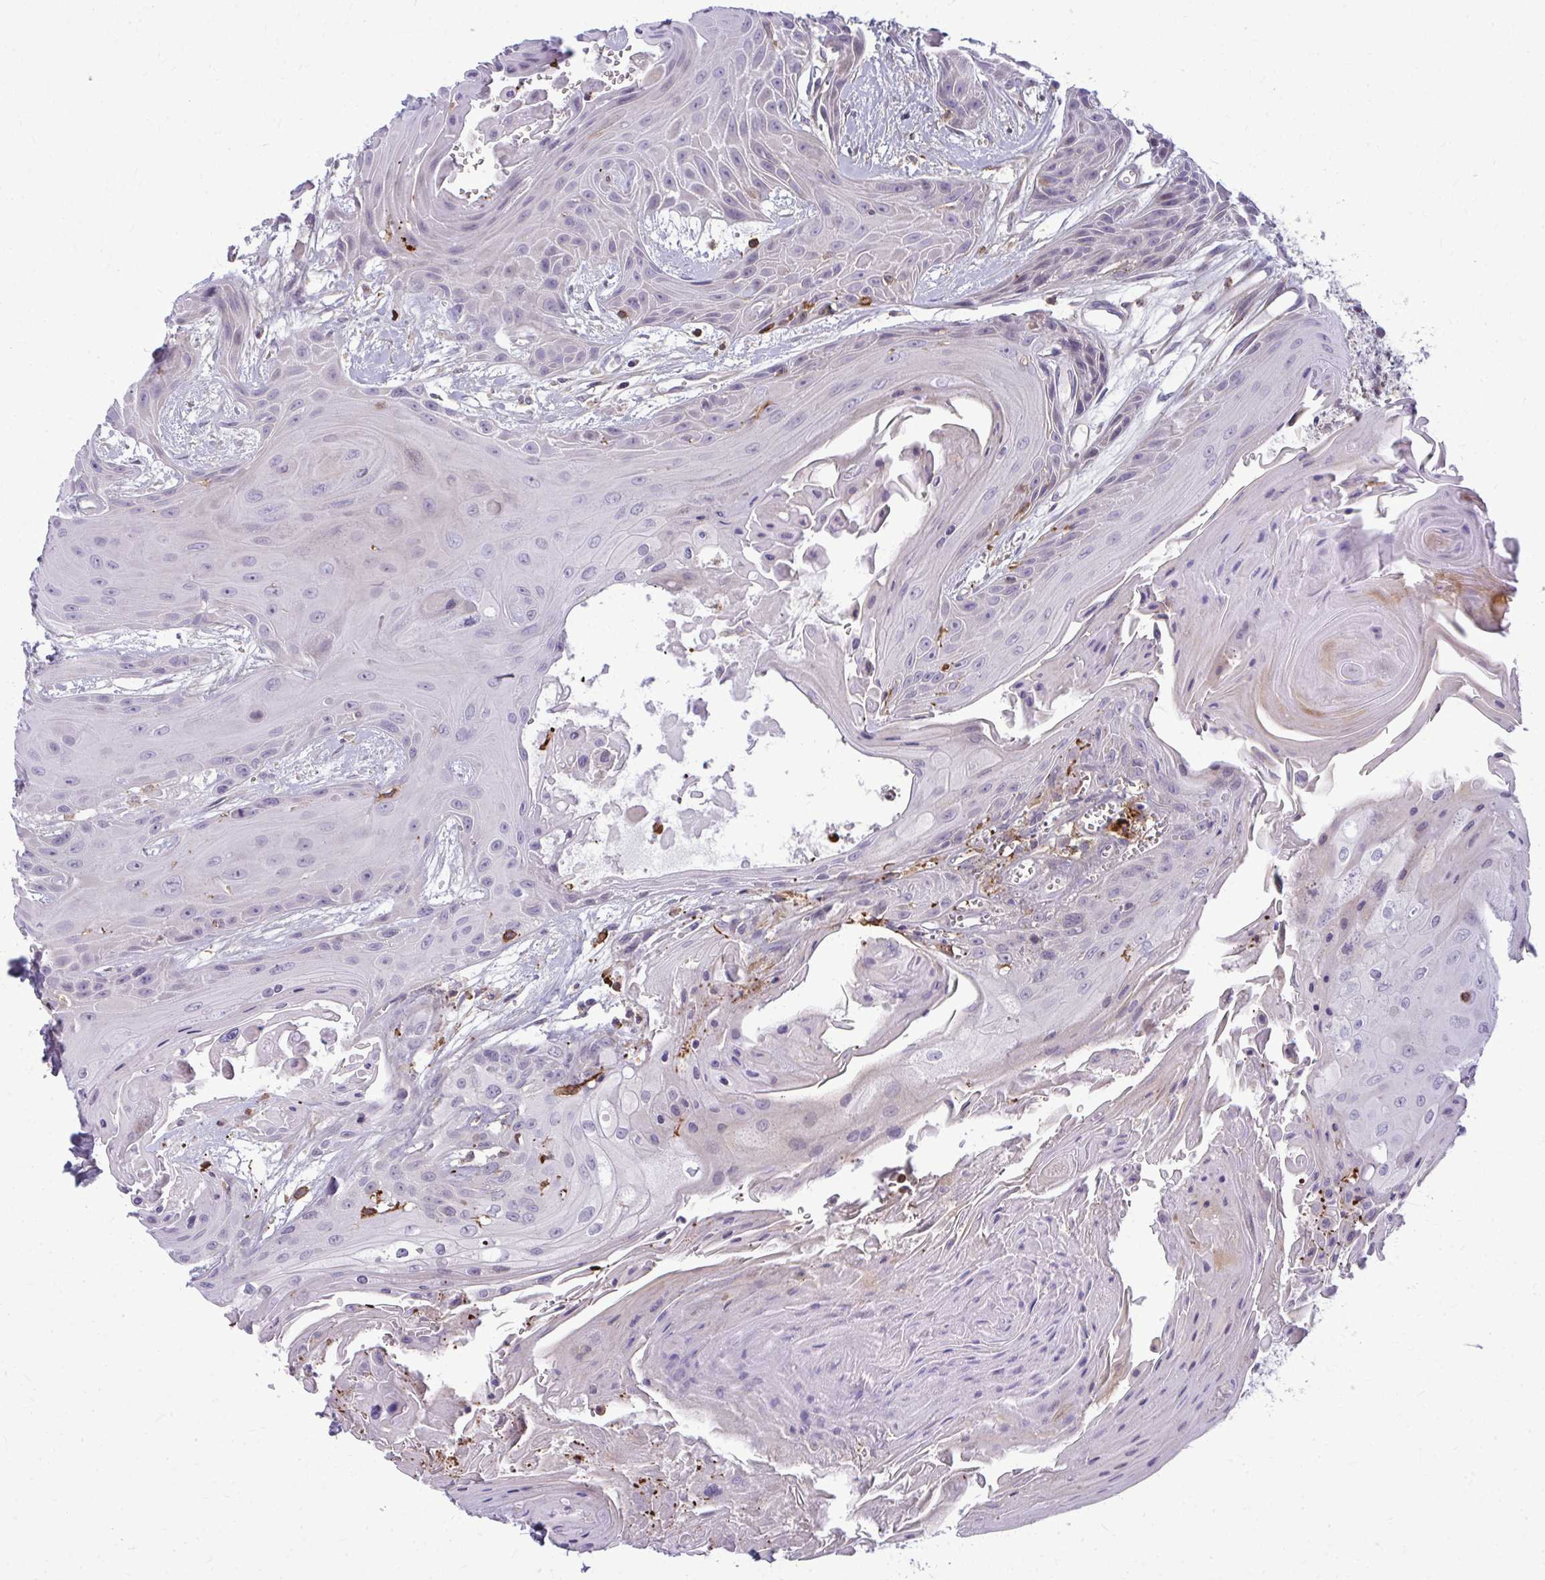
{"staining": {"intensity": "negative", "quantity": "none", "location": "none"}, "tissue": "head and neck cancer", "cell_type": "Tumor cells", "image_type": "cancer", "snomed": [{"axis": "morphology", "description": "Squamous cell carcinoma, NOS"}, {"axis": "topography", "description": "Head-Neck"}], "caption": "Protein analysis of head and neck cancer reveals no significant expression in tumor cells. Brightfield microscopy of IHC stained with DAB (3,3'-diaminobenzidine) (brown) and hematoxylin (blue), captured at high magnification.", "gene": "AP5M1", "patient": {"sex": "female", "age": 73}}